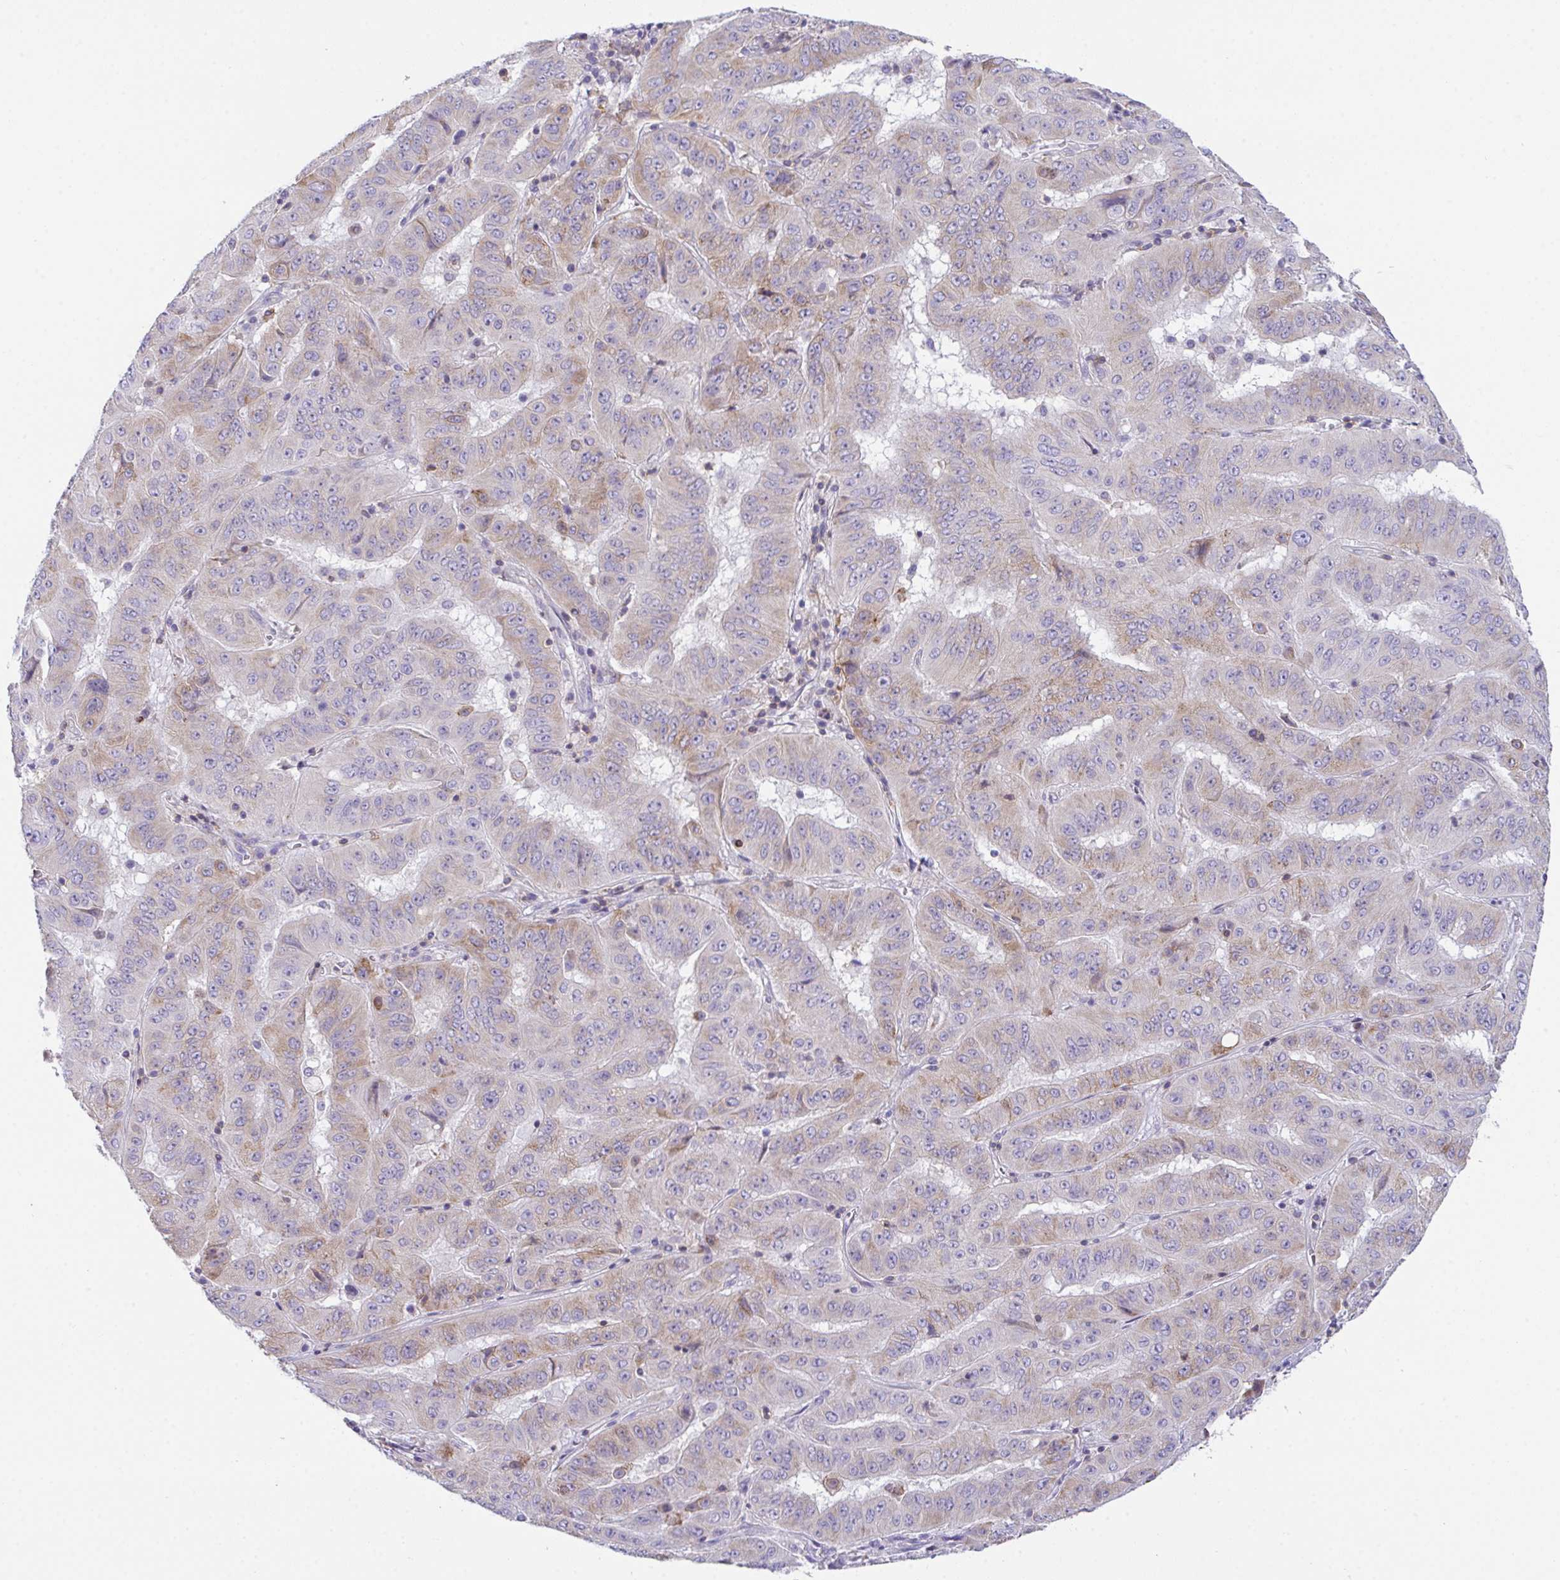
{"staining": {"intensity": "weak", "quantity": "25%-75%", "location": "cytoplasmic/membranous"}, "tissue": "pancreatic cancer", "cell_type": "Tumor cells", "image_type": "cancer", "snomed": [{"axis": "morphology", "description": "Adenocarcinoma, NOS"}, {"axis": "topography", "description": "Pancreas"}], "caption": "This is a histology image of immunohistochemistry (IHC) staining of pancreatic cancer (adenocarcinoma), which shows weak positivity in the cytoplasmic/membranous of tumor cells.", "gene": "MIA3", "patient": {"sex": "male", "age": 63}}